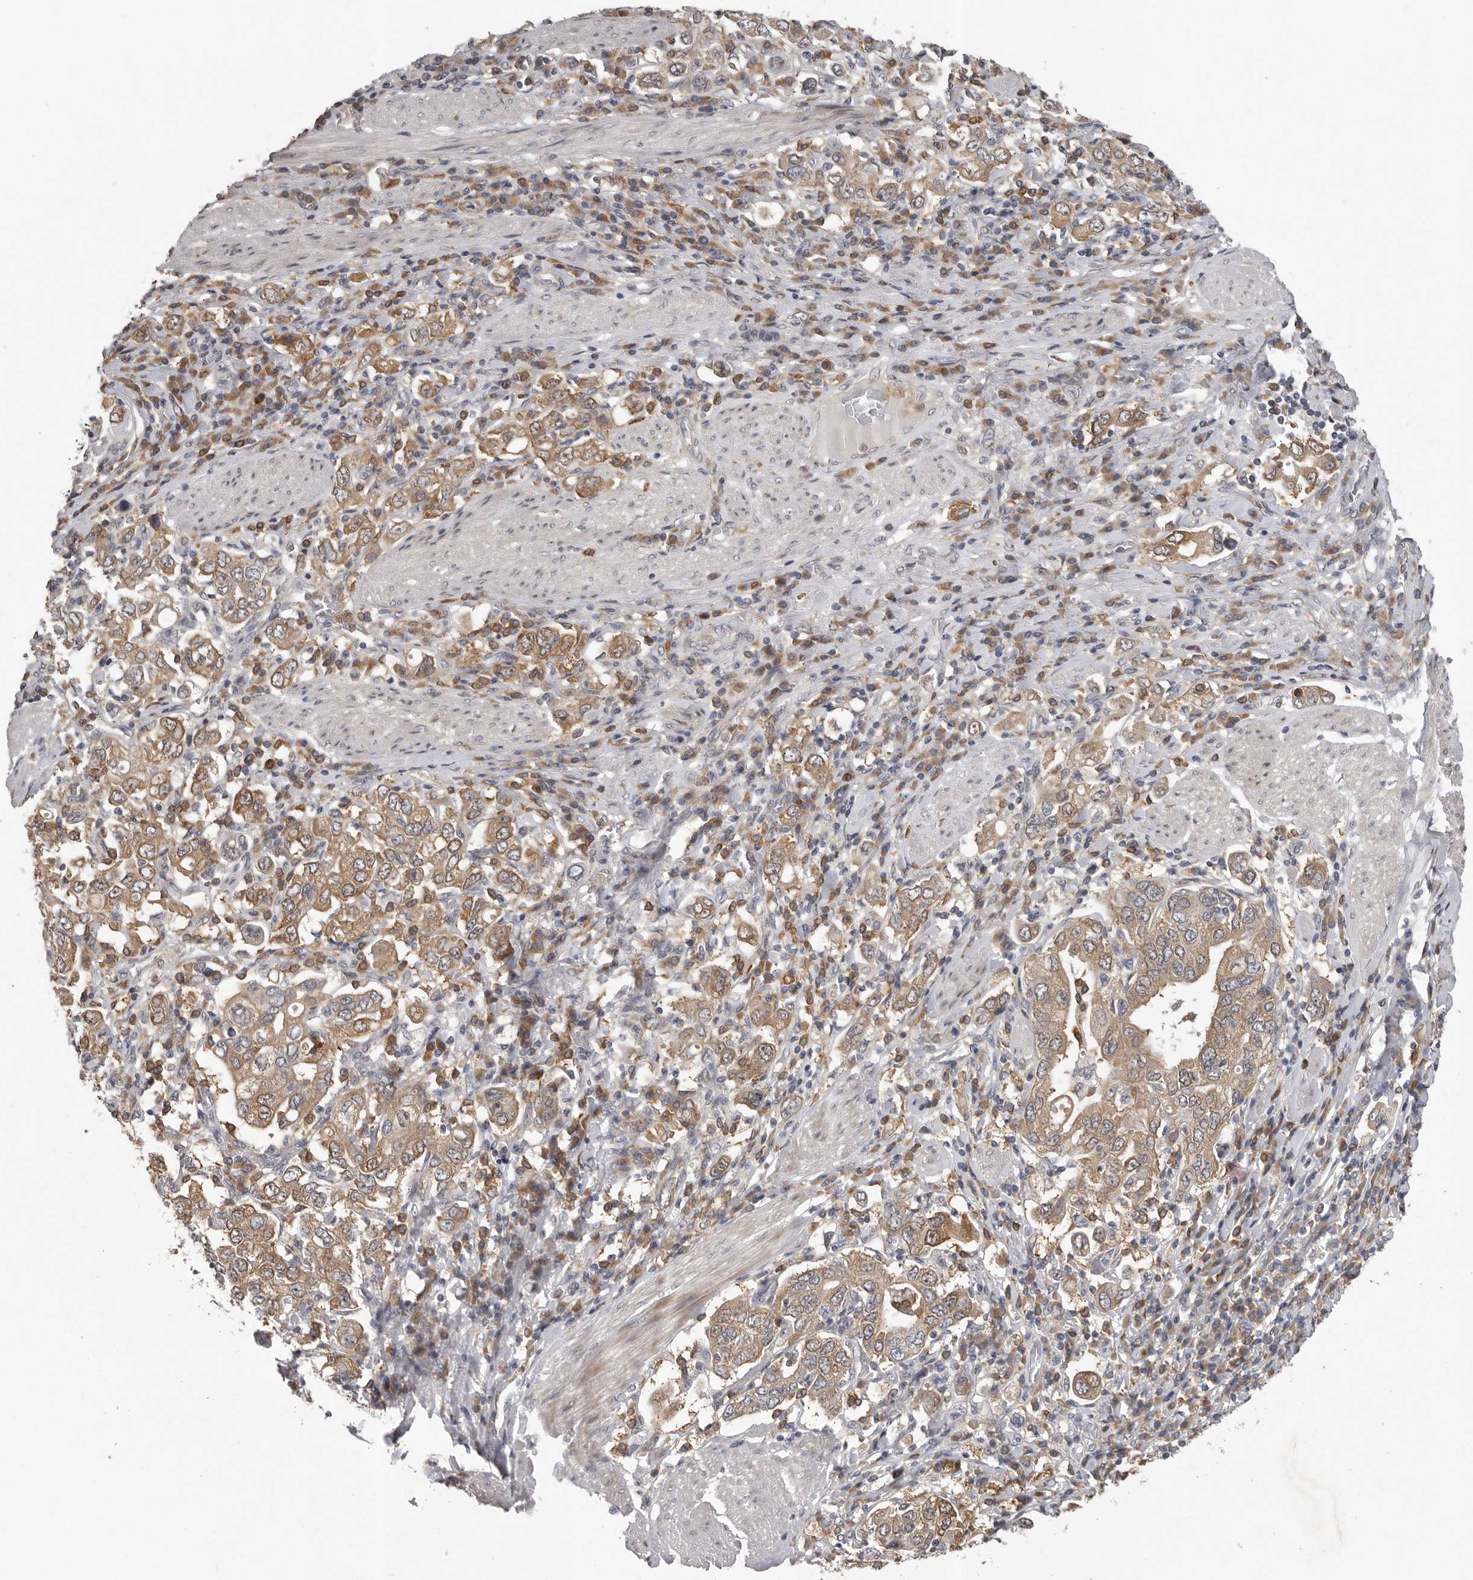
{"staining": {"intensity": "moderate", "quantity": ">75%", "location": "cytoplasmic/membranous"}, "tissue": "stomach cancer", "cell_type": "Tumor cells", "image_type": "cancer", "snomed": [{"axis": "morphology", "description": "Adenocarcinoma, NOS"}, {"axis": "topography", "description": "Stomach, upper"}], "caption": "Human stomach cancer stained with a brown dye demonstrates moderate cytoplasmic/membranous positive positivity in about >75% of tumor cells.", "gene": "RALGPS2", "patient": {"sex": "male", "age": 62}}